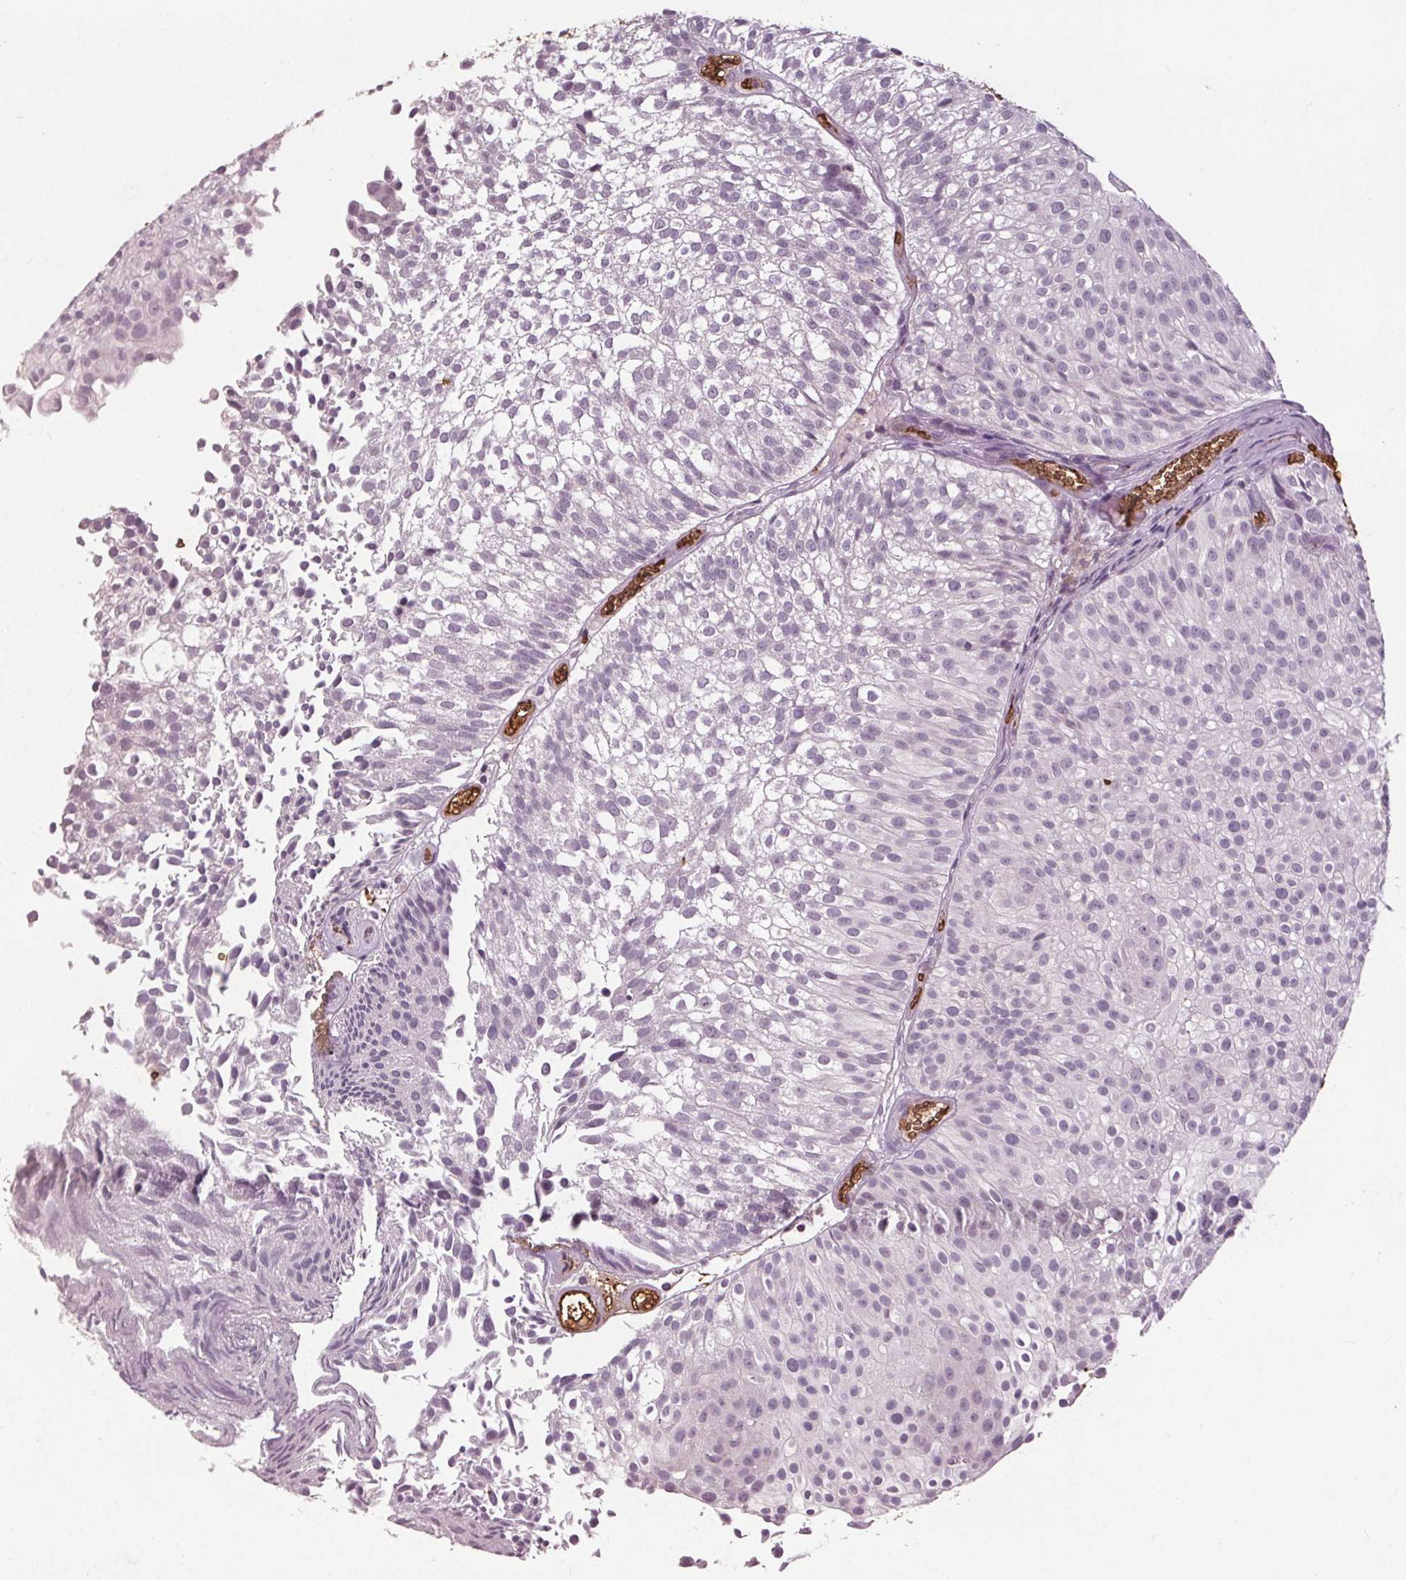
{"staining": {"intensity": "negative", "quantity": "none", "location": "none"}, "tissue": "urothelial cancer", "cell_type": "Tumor cells", "image_type": "cancer", "snomed": [{"axis": "morphology", "description": "Urothelial carcinoma, Low grade"}, {"axis": "topography", "description": "Urinary bladder"}], "caption": "This photomicrograph is of low-grade urothelial carcinoma stained with immunohistochemistry (IHC) to label a protein in brown with the nuclei are counter-stained blue. There is no staining in tumor cells.", "gene": "SLC4A1", "patient": {"sex": "male", "age": 70}}